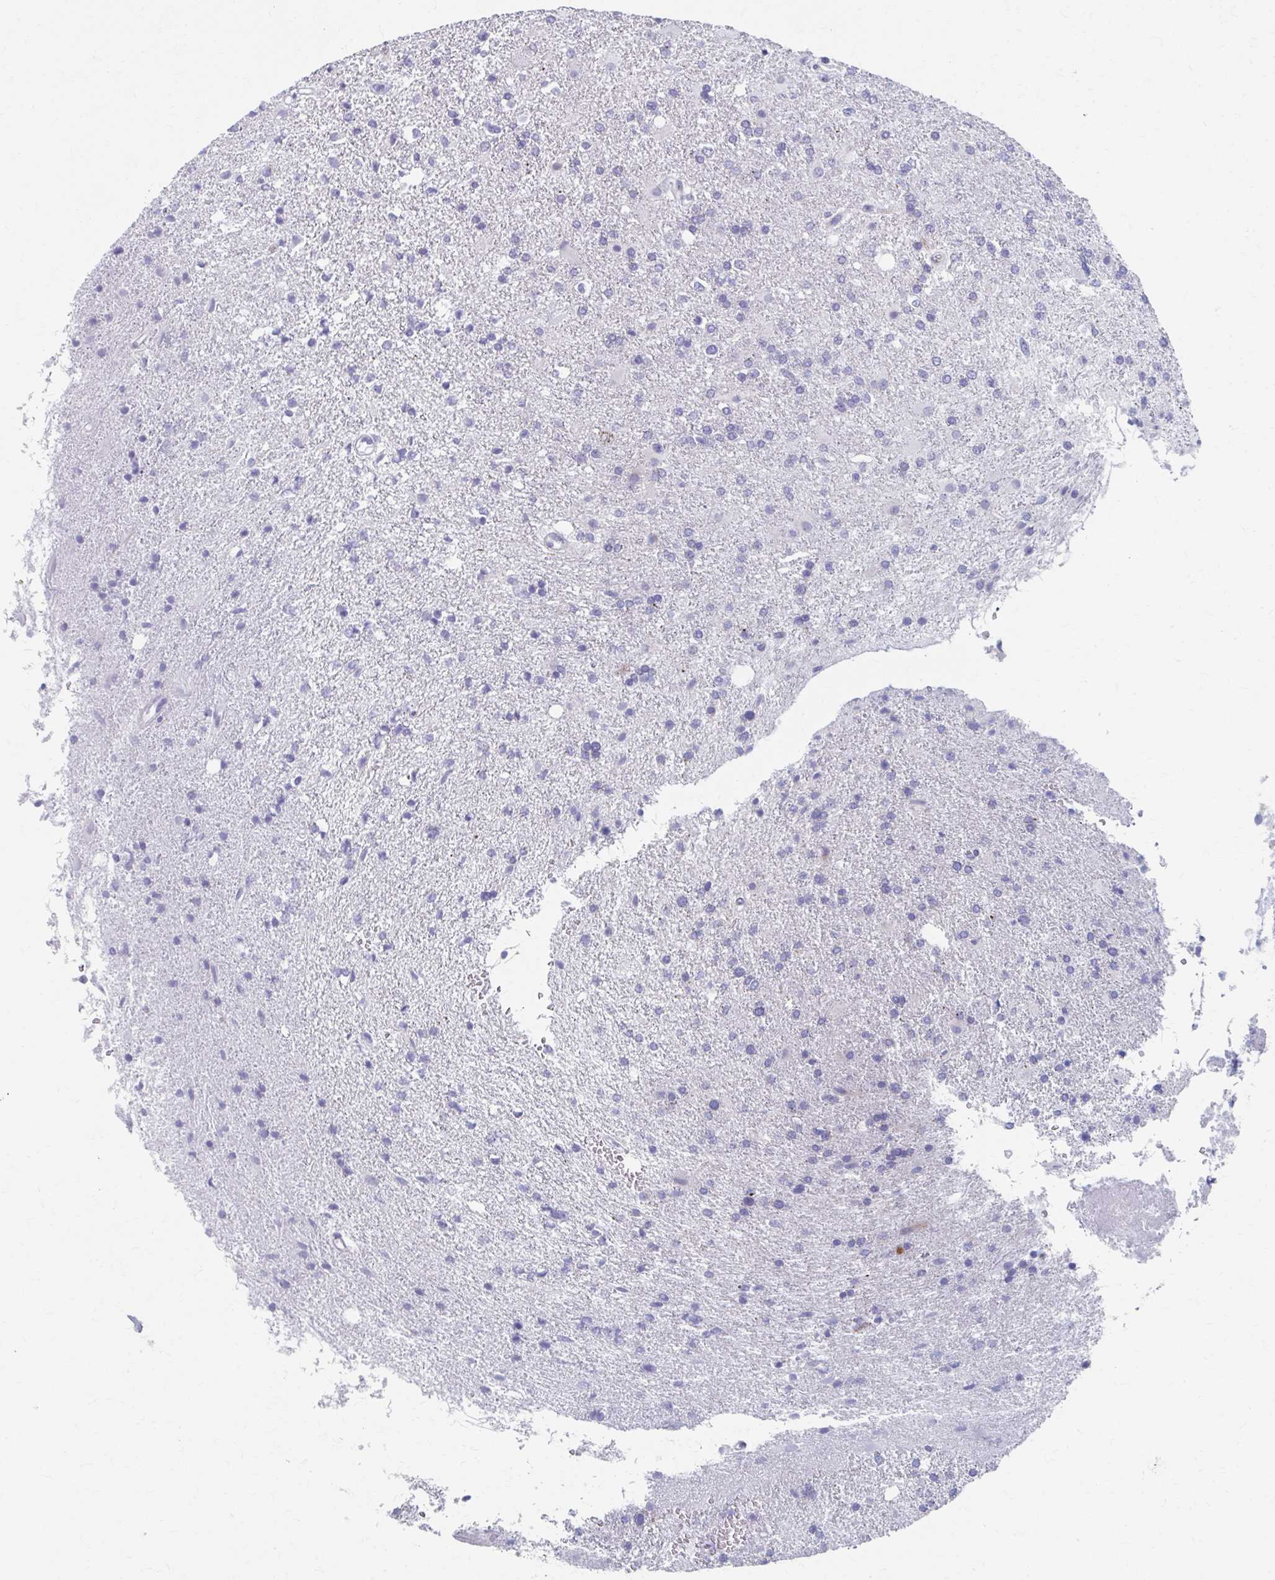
{"staining": {"intensity": "negative", "quantity": "none", "location": "none"}, "tissue": "glioma", "cell_type": "Tumor cells", "image_type": "cancer", "snomed": [{"axis": "morphology", "description": "Glioma, malignant, High grade"}, {"axis": "topography", "description": "Brain"}], "caption": "Photomicrograph shows no significant protein staining in tumor cells of malignant high-grade glioma.", "gene": "OLFM2", "patient": {"sex": "male", "age": 56}}